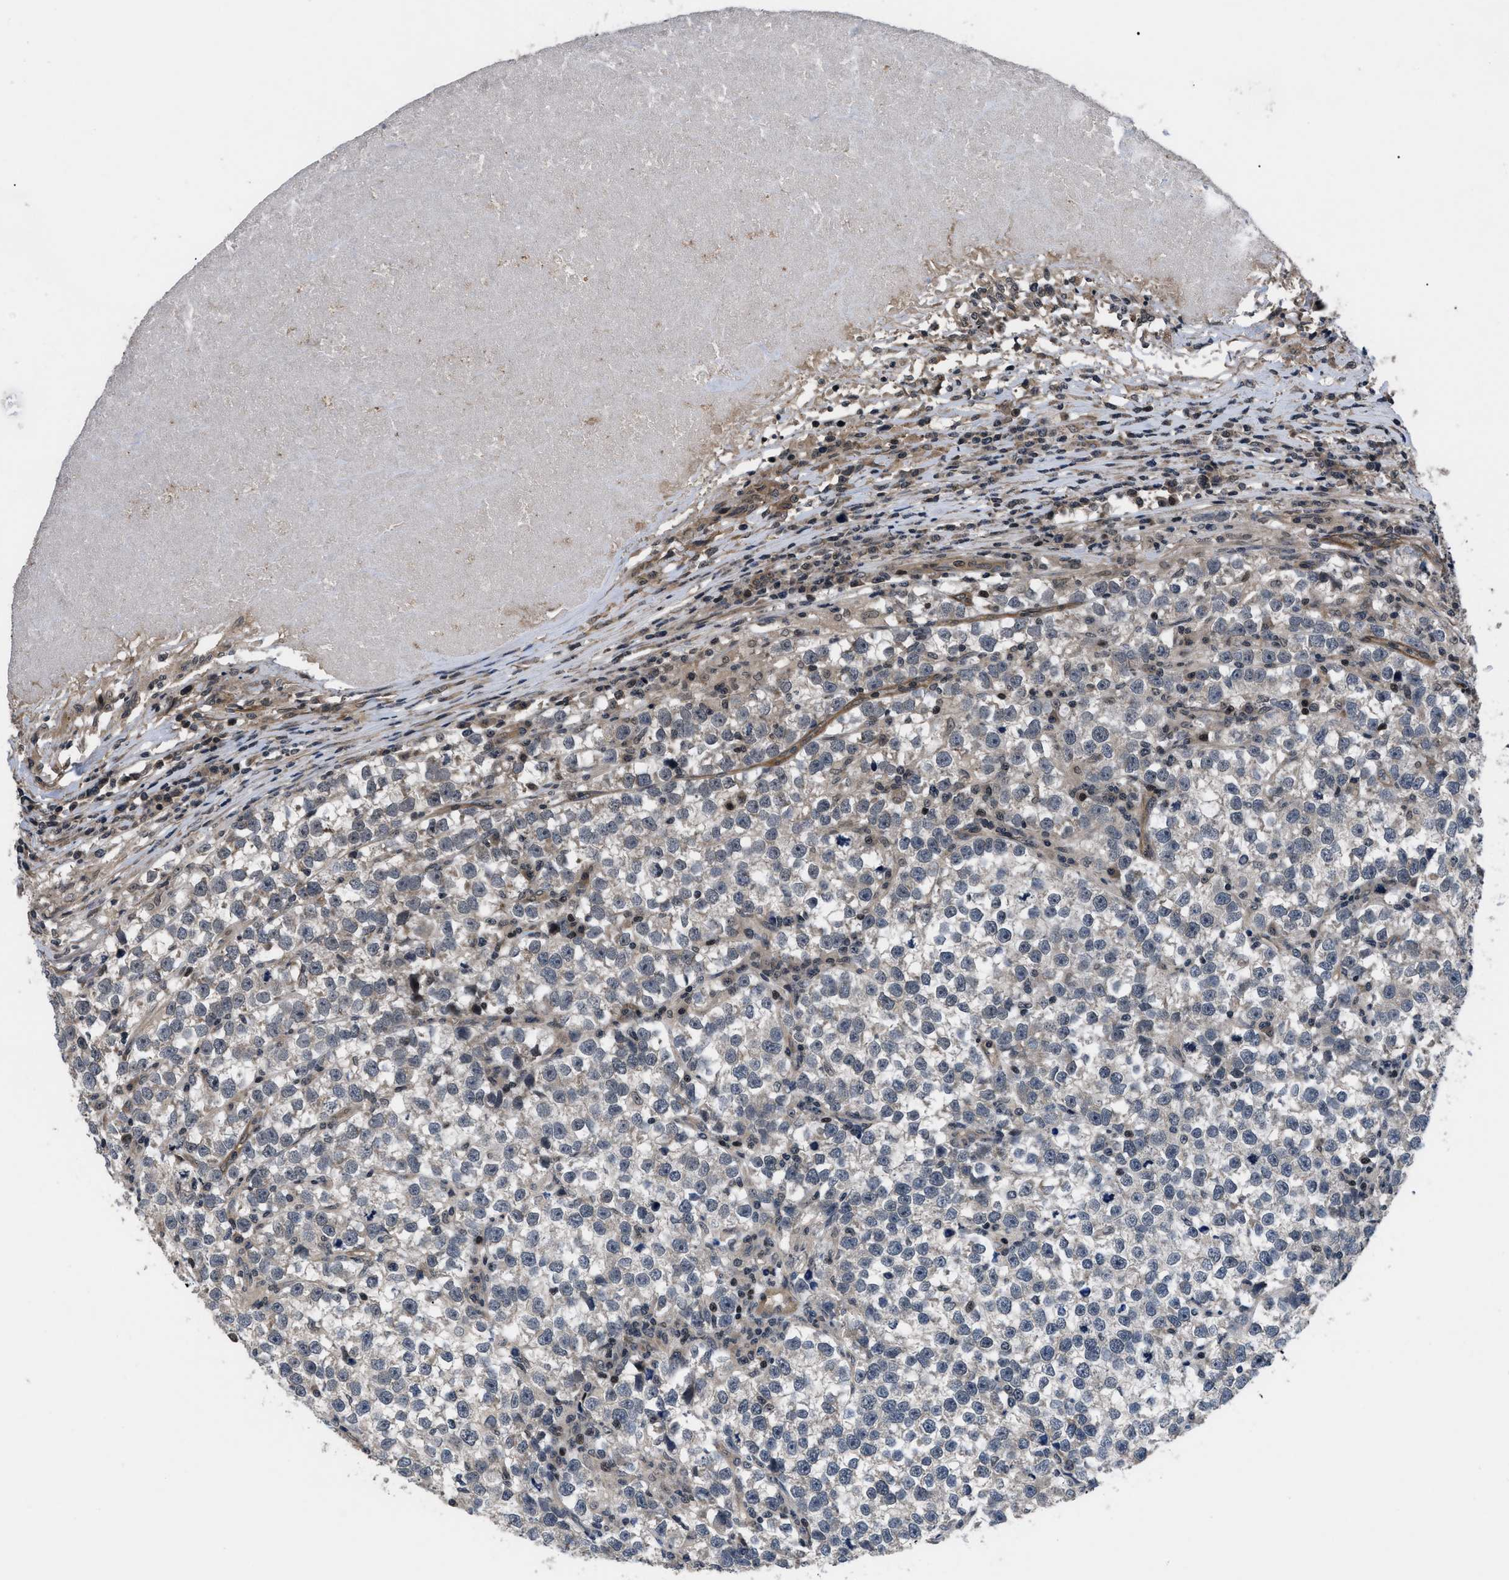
{"staining": {"intensity": "negative", "quantity": "none", "location": "none"}, "tissue": "testis cancer", "cell_type": "Tumor cells", "image_type": "cancer", "snomed": [{"axis": "morphology", "description": "Normal tissue, NOS"}, {"axis": "morphology", "description": "Seminoma, NOS"}, {"axis": "topography", "description": "Testis"}], "caption": "The immunohistochemistry (IHC) image has no significant positivity in tumor cells of testis seminoma tissue.", "gene": "DNAJC14", "patient": {"sex": "male", "age": 43}}